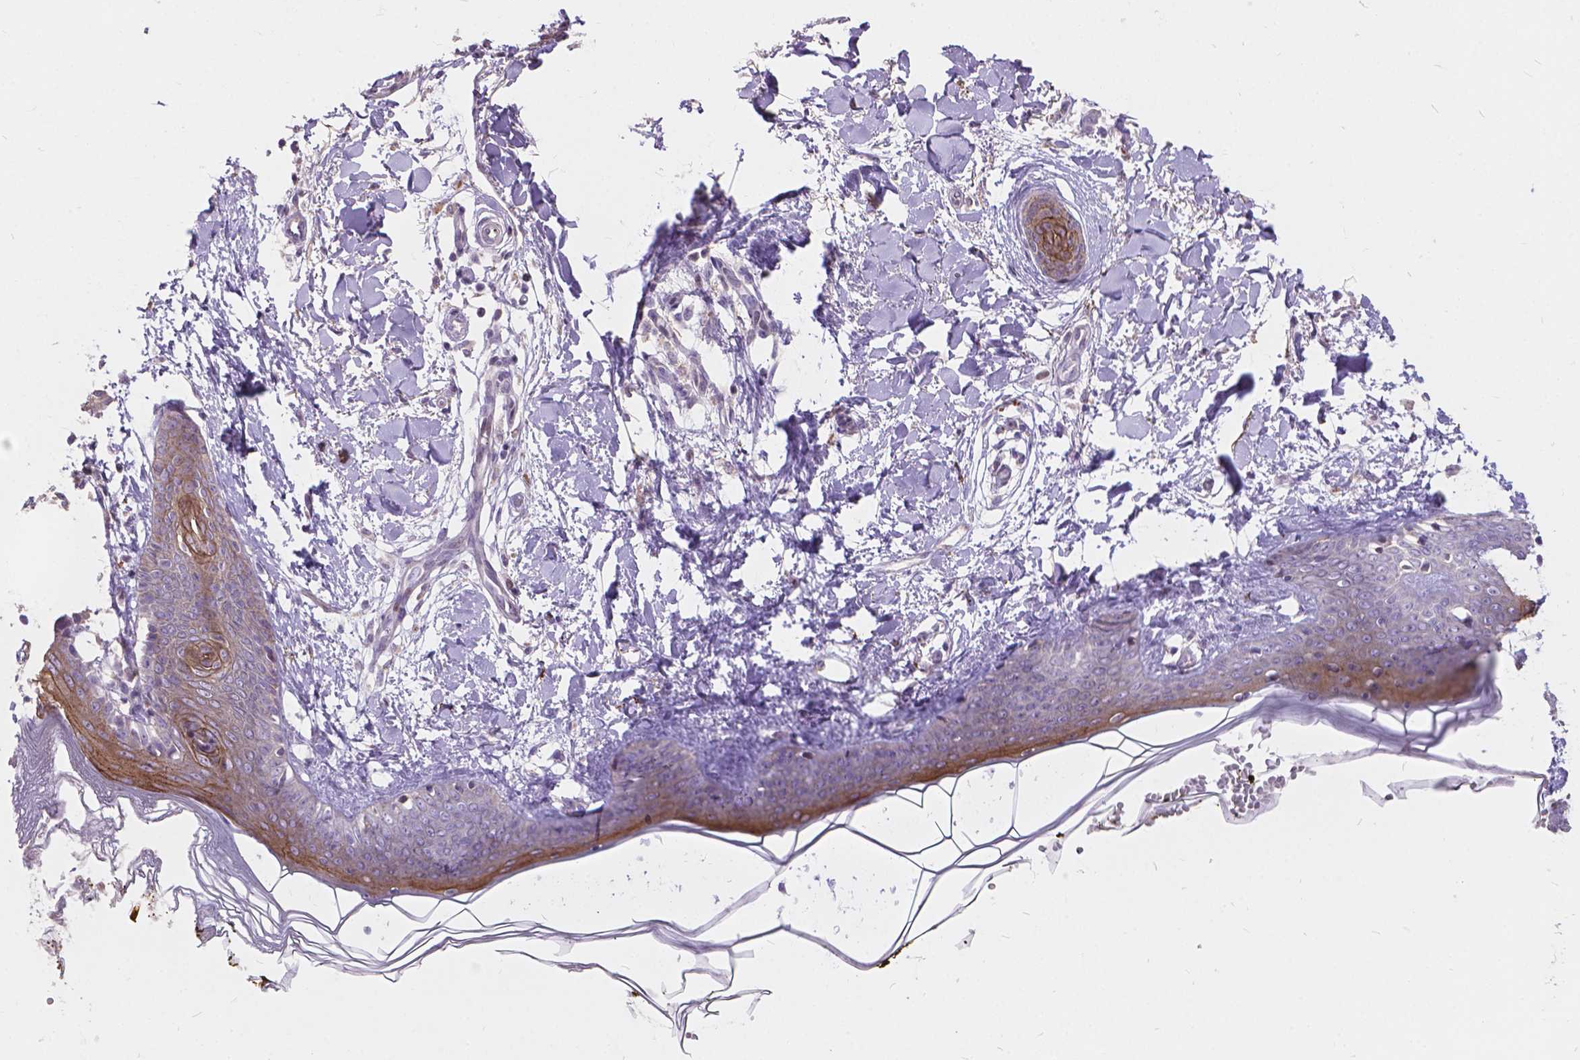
{"staining": {"intensity": "negative", "quantity": "none", "location": "none"}, "tissue": "skin", "cell_type": "Fibroblasts", "image_type": "normal", "snomed": [{"axis": "morphology", "description": "Normal tissue, NOS"}, {"axis": "topography", "description": "Skin"}], "caption": "Immunohistochemistry histopathology image of benign skin: skin stained with DAB (3,3'-diaminobenzidine) displays no significant protein positivity in fibroblasts. Brightfield microscopy of immunohistochemistry (IHC) stained with DAB (3,3'-diaminobenzidine) (brown) and hematoxylin (blue), captured at high magnification.", "gene": "MYH14", "patient": {"sex": "female", "age": 34}}